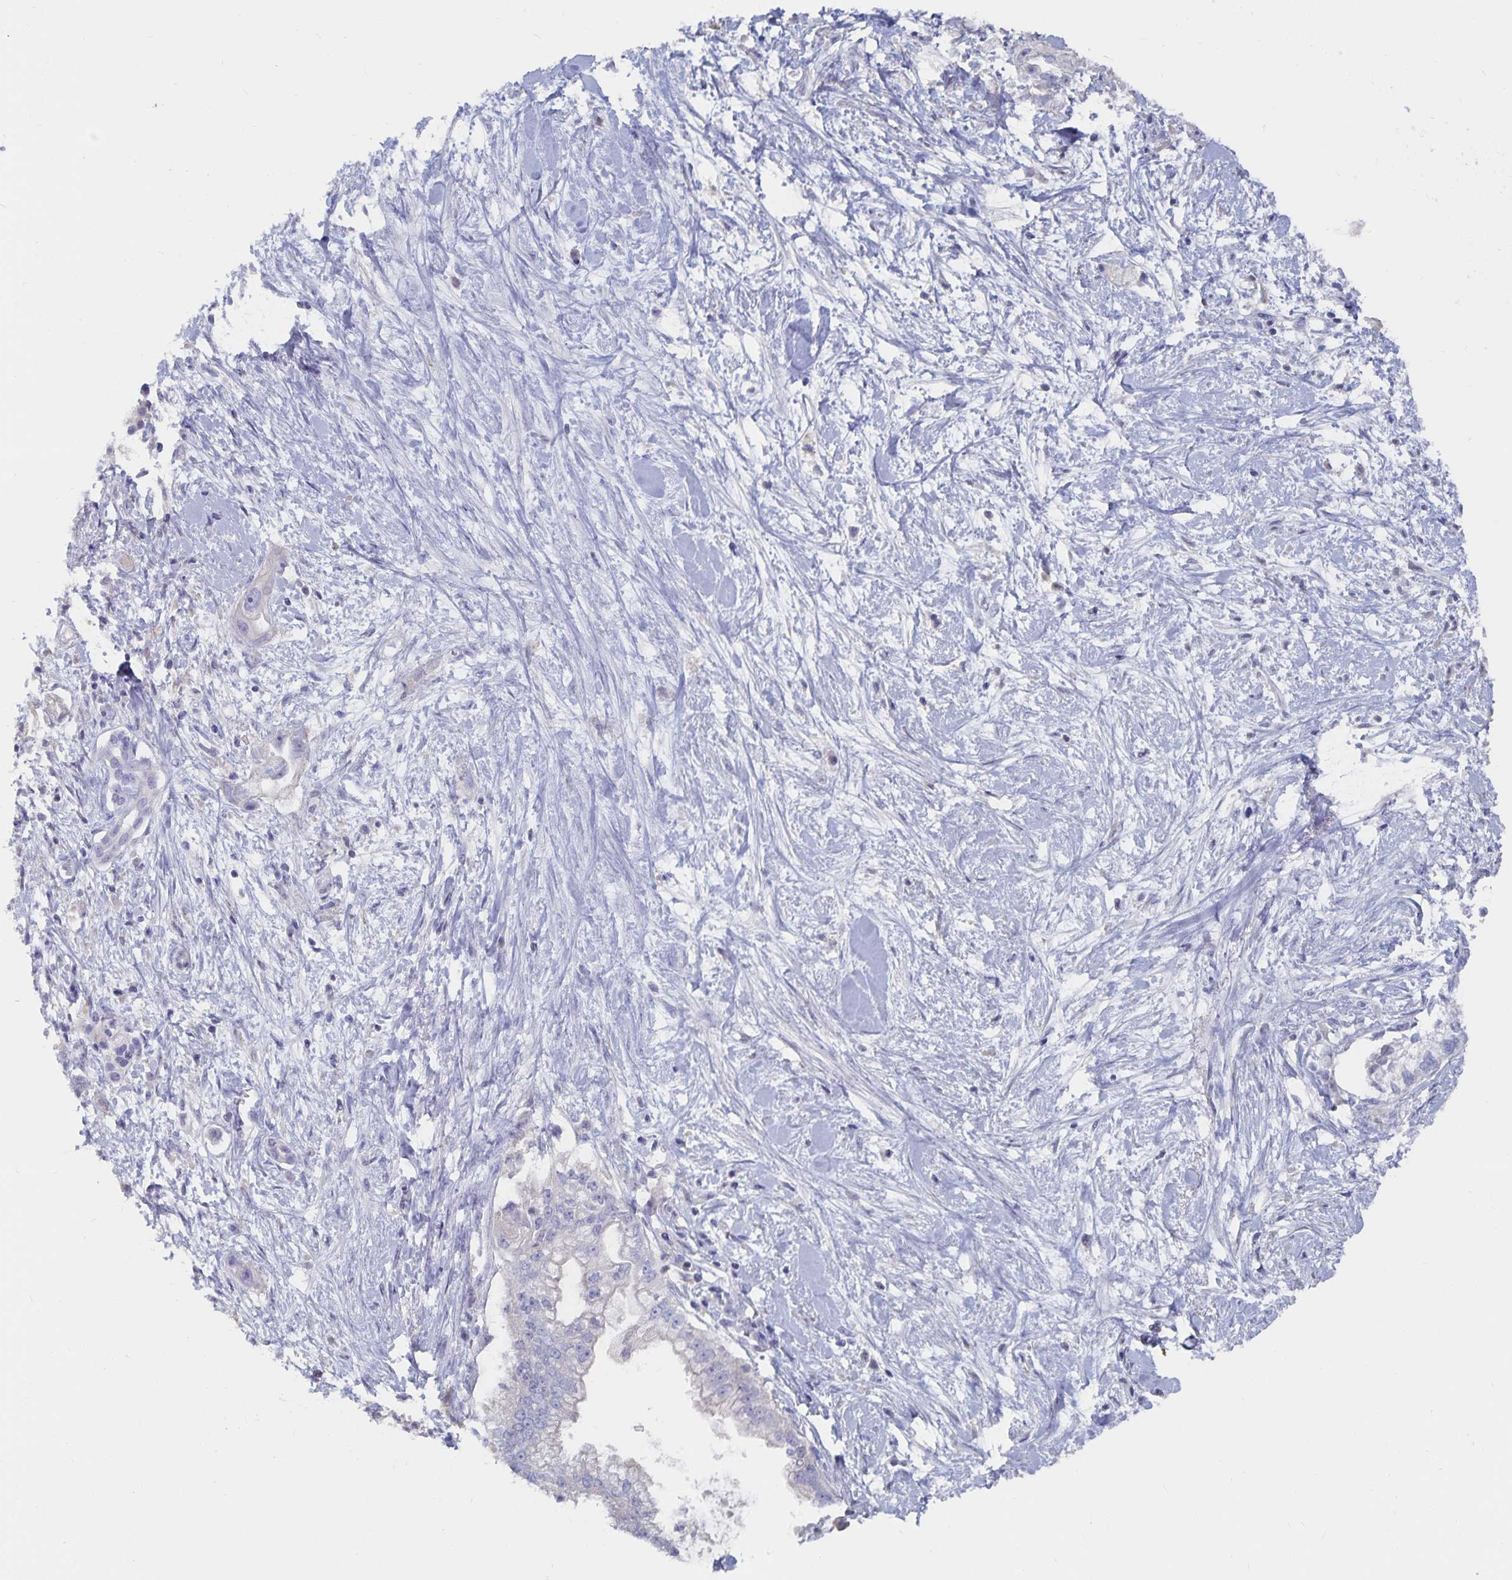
{"staining": {"intensity": "negative", "quantity": "none", "location": "none"}, "tissue": "pancreatic cancer", "cell_type": "Tumor cells", "image_type": "cancer", "snomed": [{"axis": "morphology", "description": "Adenocarcinoma, NOS"}, {"axis": "topography", "description": "Pancreas"}], "caption": "The photomicrograph reveals no staining of tumor cells in pancreatic cancer (adenocarcinoma).", "gene": "CFAP69", "patient": {"sex": "male", "age": 70}}